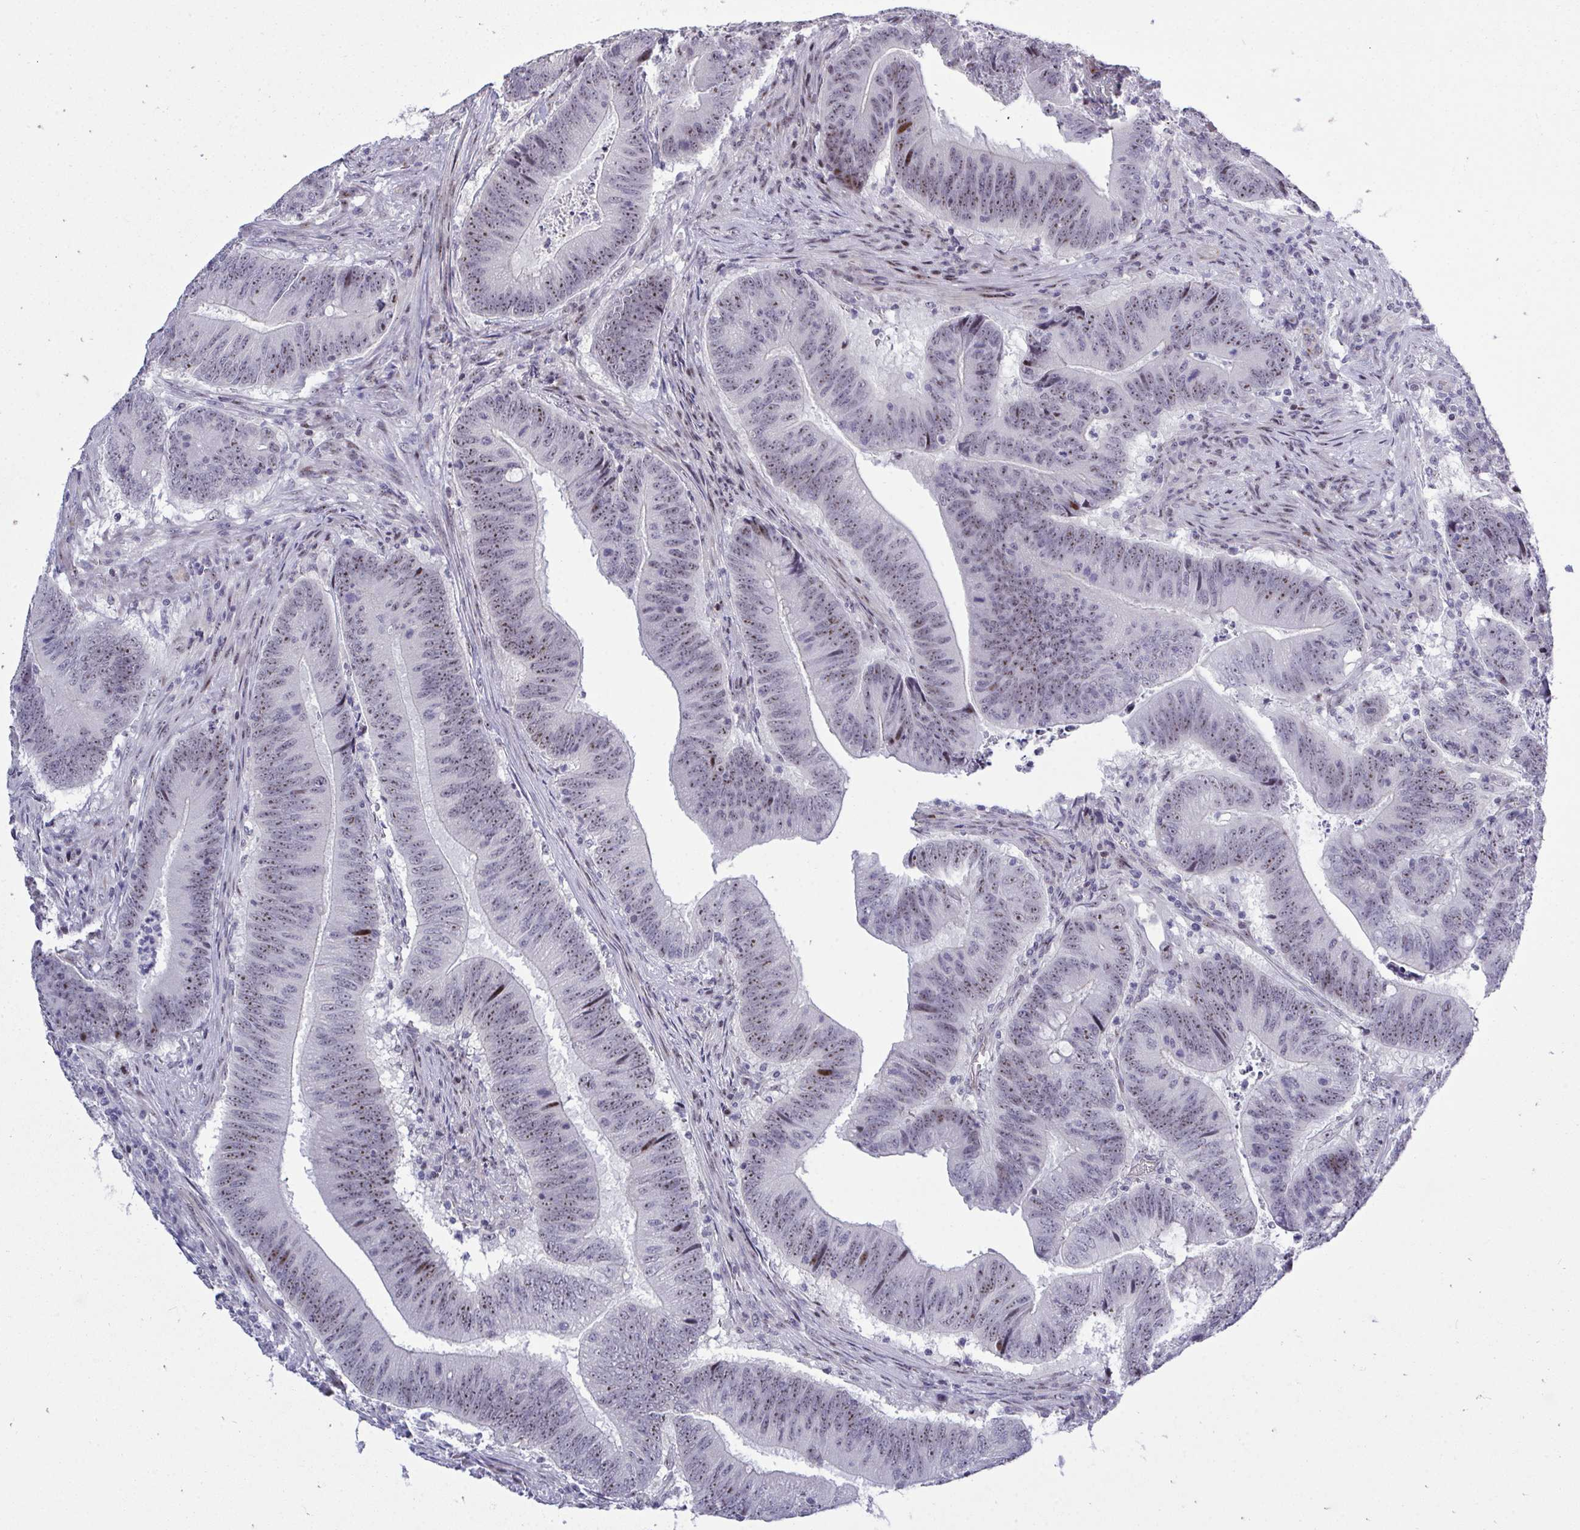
{"staining": {"intensity": "moderate", "quantity": ">75%", "location": "nuclear"}, "tissue": "colorectal cancer", "cell_type": "Tumor cells", "image_type": "cancer", "snomed": [{"axis": "morphology", "description": "Adenocarcinoma, NOS"}, {"axis": "topography", "description": "Colon"}], "caption": "DAB (3,3'-diaminobenzidine) immunohistochemical staining of human colorectal cancer displays moderate nuclear protein staining in approximately >75% of tumor cells. (Stains: DAB (3,3'-diaminobenzidine) in brown, nuclei in blue, Microscopy: brightfield microscopy at high magnification).", "gene": "PLPPR3", "patient": {"sex": "female", "age": 87}}